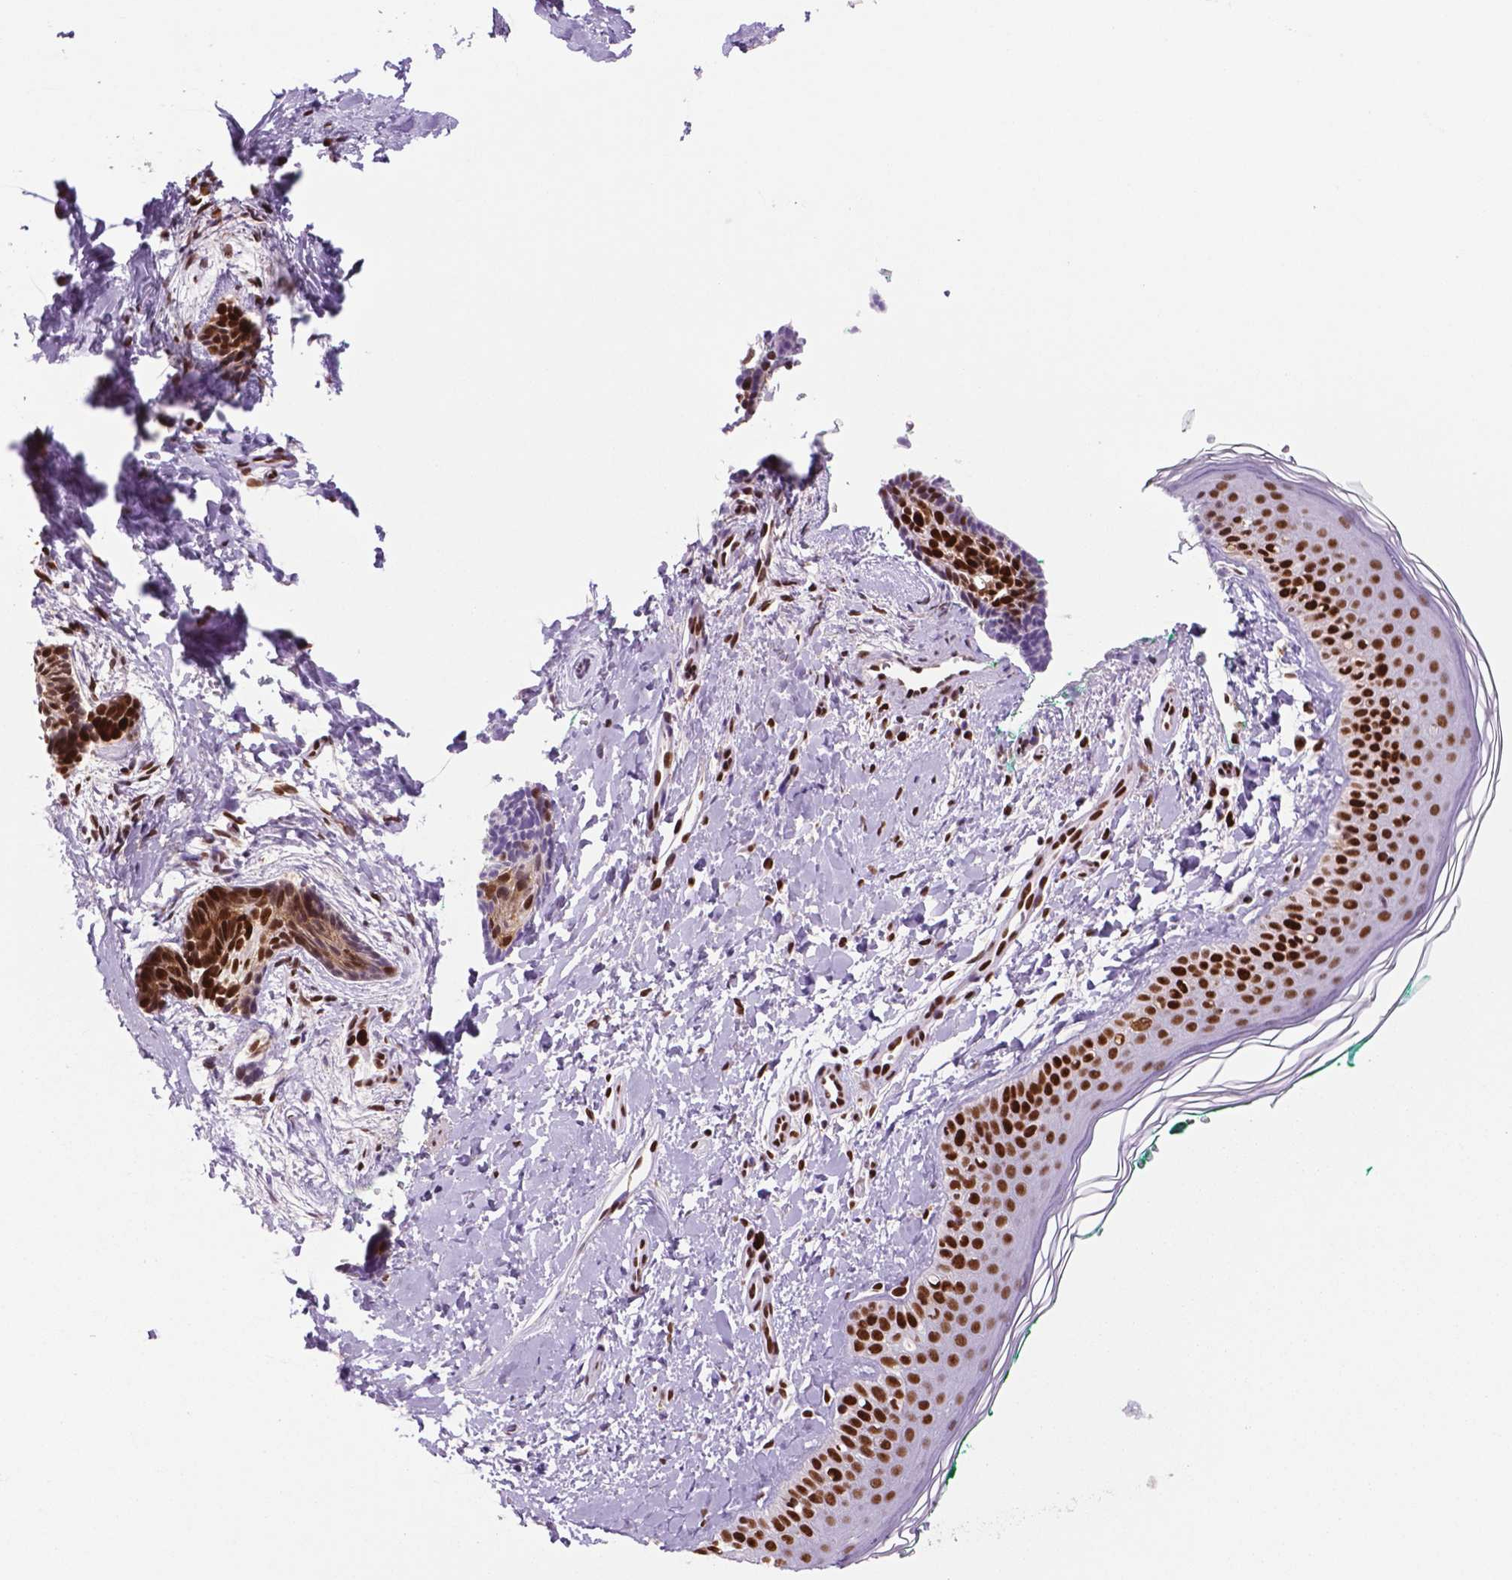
{"staining": {"intensity": "strong", "quantity": ">75%", "location": "nuclear"}, "tissue": "skin cancer", "cell_type": "Tumor cells", "image_type": "cancer", "snomed": [{"axis": "morphology", "description": "Basal cell carcinoma"}, {"axis": "topography", "description": "Skin"}], "caption": "This histopathology image shows immunohistochemistry (IHC) staining of human skin cancer, with high strong nuclear staining in about >75% of tumor cells.", "gene": "MSH6", "patient": {"sex": "male", "age": 63}}